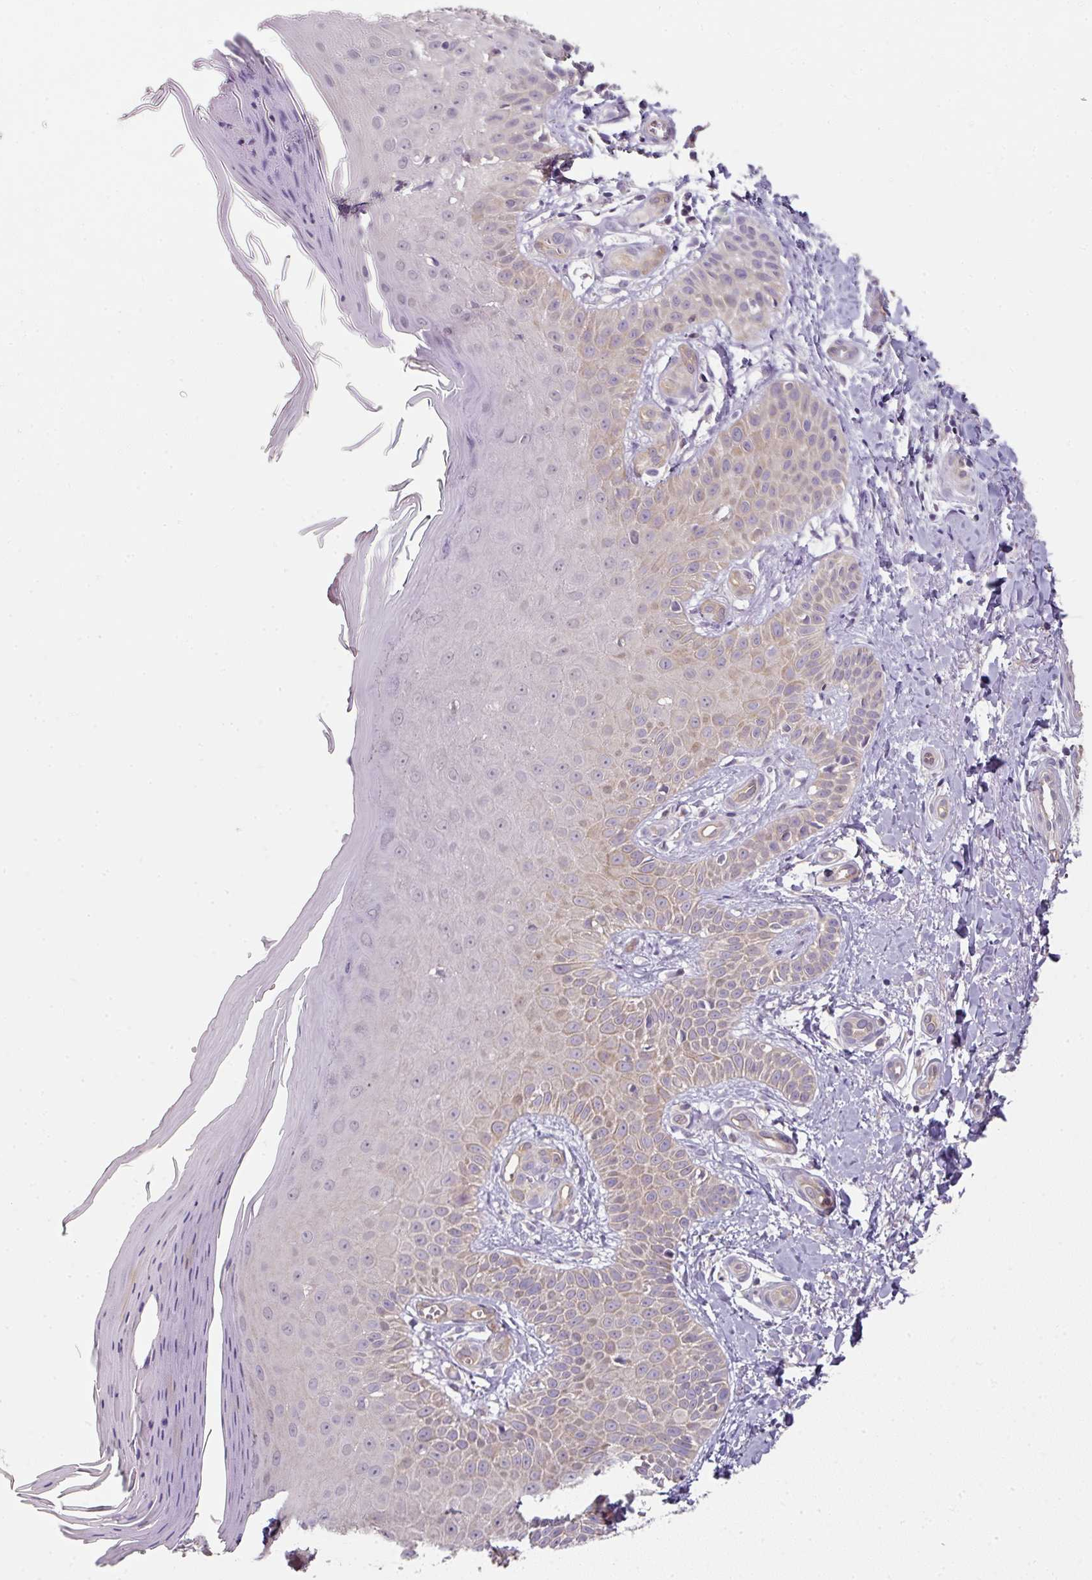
{"staining": {"intensity": "weak", "quantity": "25%-75%", "location": "cytoplasmic/membranous"}, "tissue": "skin", "cell_type": "Fibroblasts", "image_type": "normal", "snomed": [{"axis": "morphology", "description": "Normal tissue, NOS"}, {"axis": "topography", "description": "Skin"}], "caption": "Brown immunohistochemical staining in normal human skin shows weak cytoplasmic/membranous staining in approximately 25%-75% of fibroblasts. (DAB IHC with brightfield microscopy, high magnification).", "gene": "C19orf33", "patient": {"sex": "male", "age": 81}}